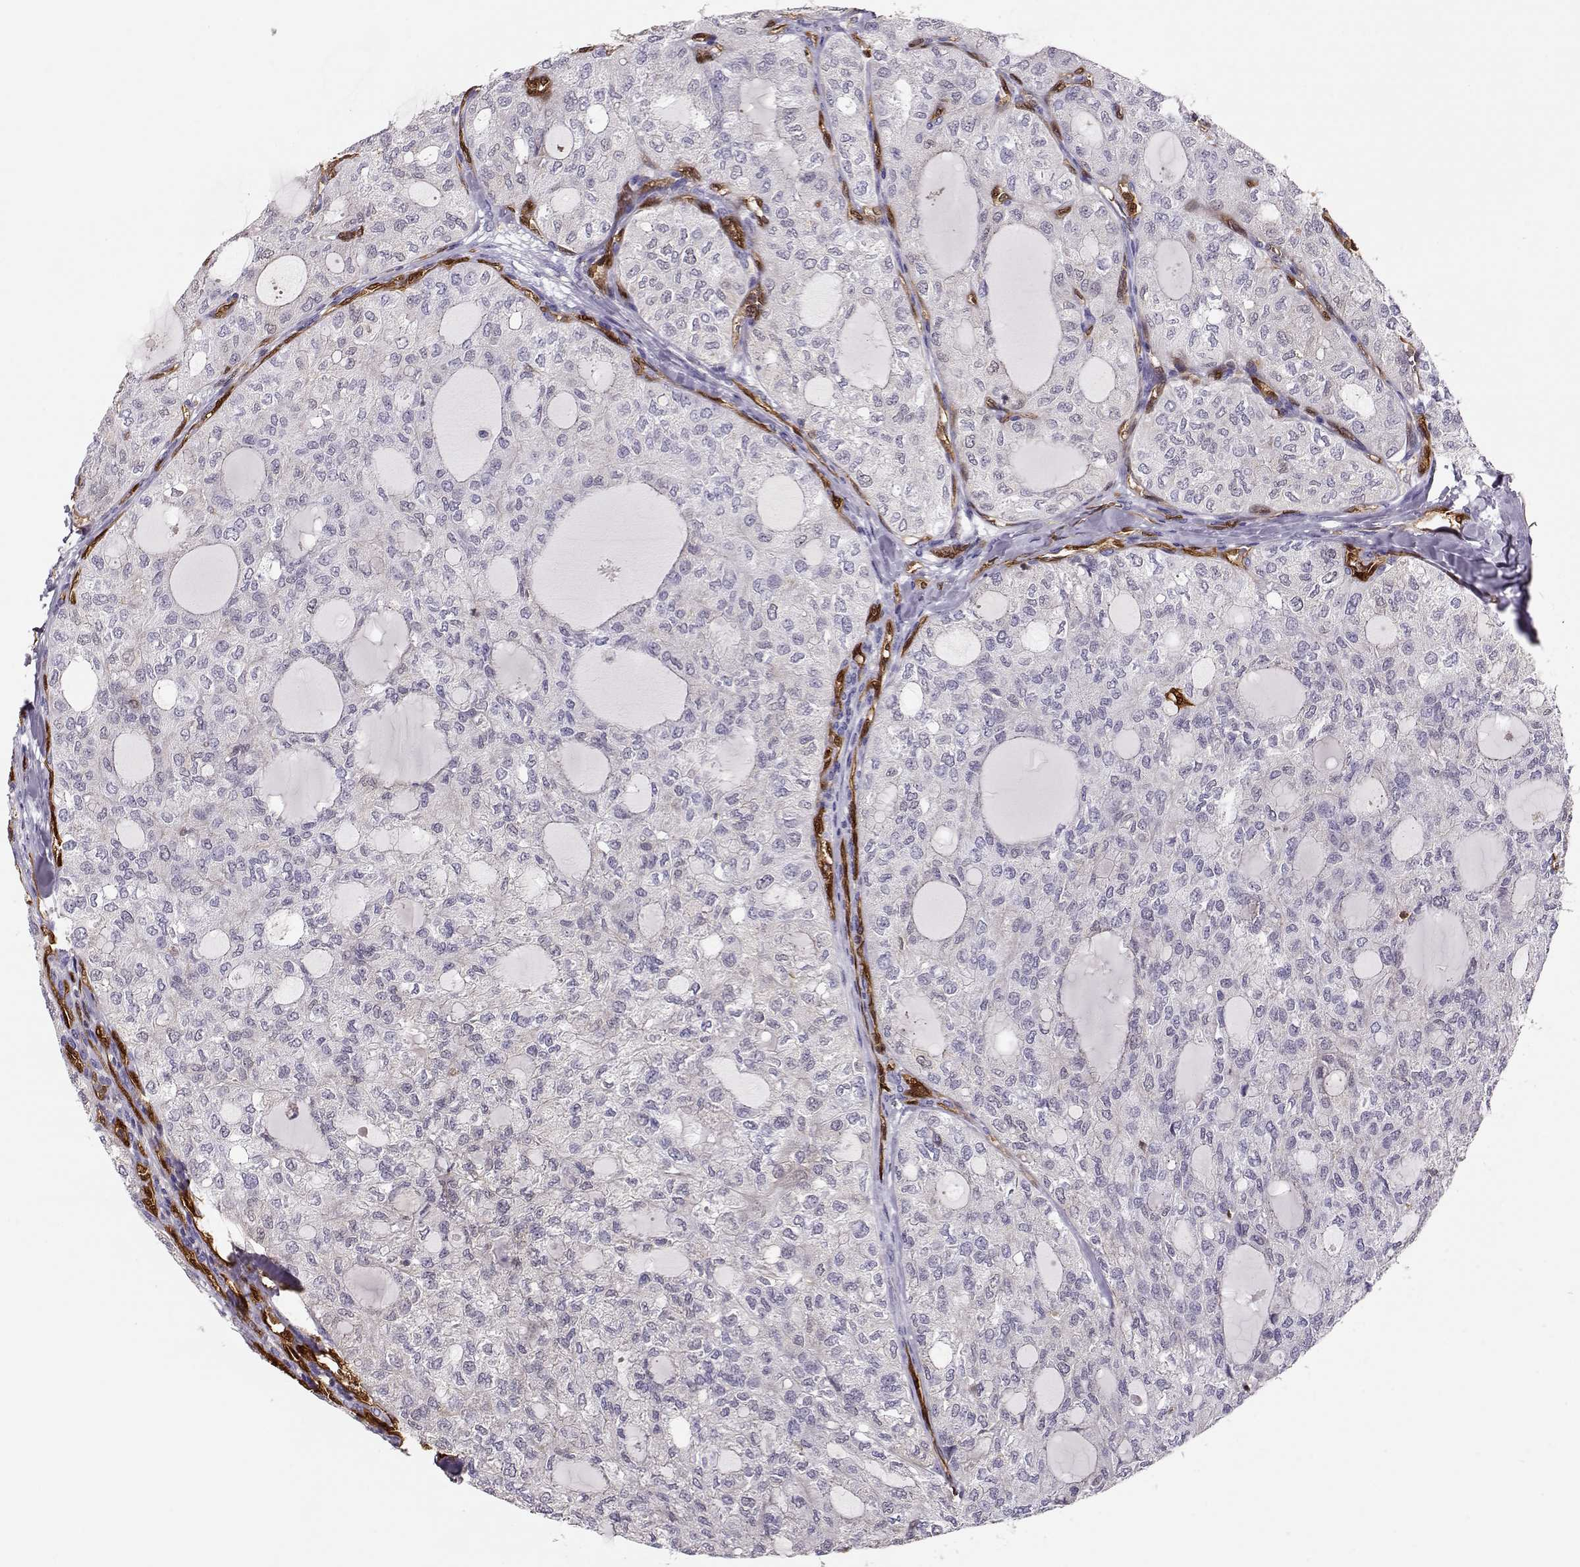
{"staining": {"intensity": "negative", "quantity": "none", "location": "none"}, "tissue": "thyroid cancer", "cell_type": "Tumor cells", "image_type": "cancer", "snomed": [{"axis": "morphology", "description": "Follicular adenoma carcinoma, NOS"}, {"axis": "topography", "description": "Thyroid gland"}], "caption": "Immunohistochemistry (IHC) image of thyroid cancer stained for a protein (brown), which shows no expression in tumor cells. Nuclei are stained in blue.", "gene": "PNP", "patient": {"sex": "male", "age": 75}}